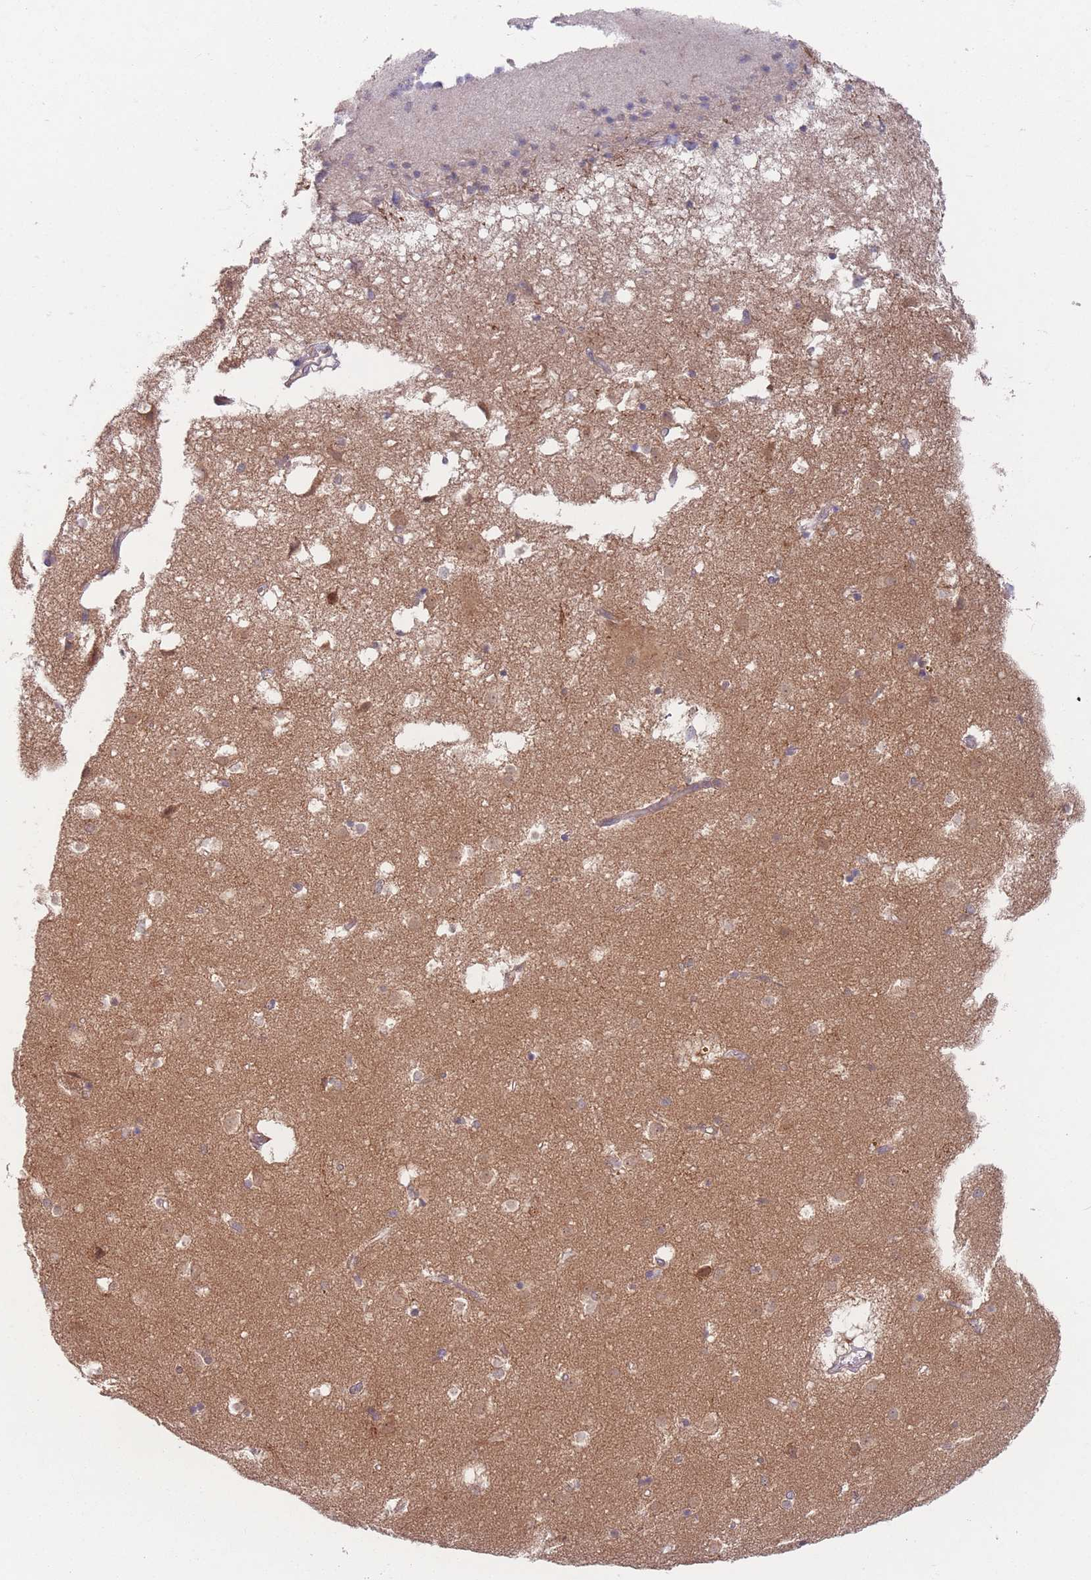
{"staining": {"intensity": "negative", "quantity": "none", "location": "none"}, "tissue": "caudate", "cell_type": "Glial cells", "image_type": "normal", "snomed": [{"axis": "morphology", "description": "Normal tissue, NOS"}, {"axis": "topography", "description": "Lateral ventricle wall"}], "caption": "A high-resolution photomicrograph shows IHC staining of unremarkable caudate, which reveals no significant positivity in glial cells. (DAB IHC, high magnification).", "gene": "PPM1A", "patient": {"sex": "male", "age": 70}}